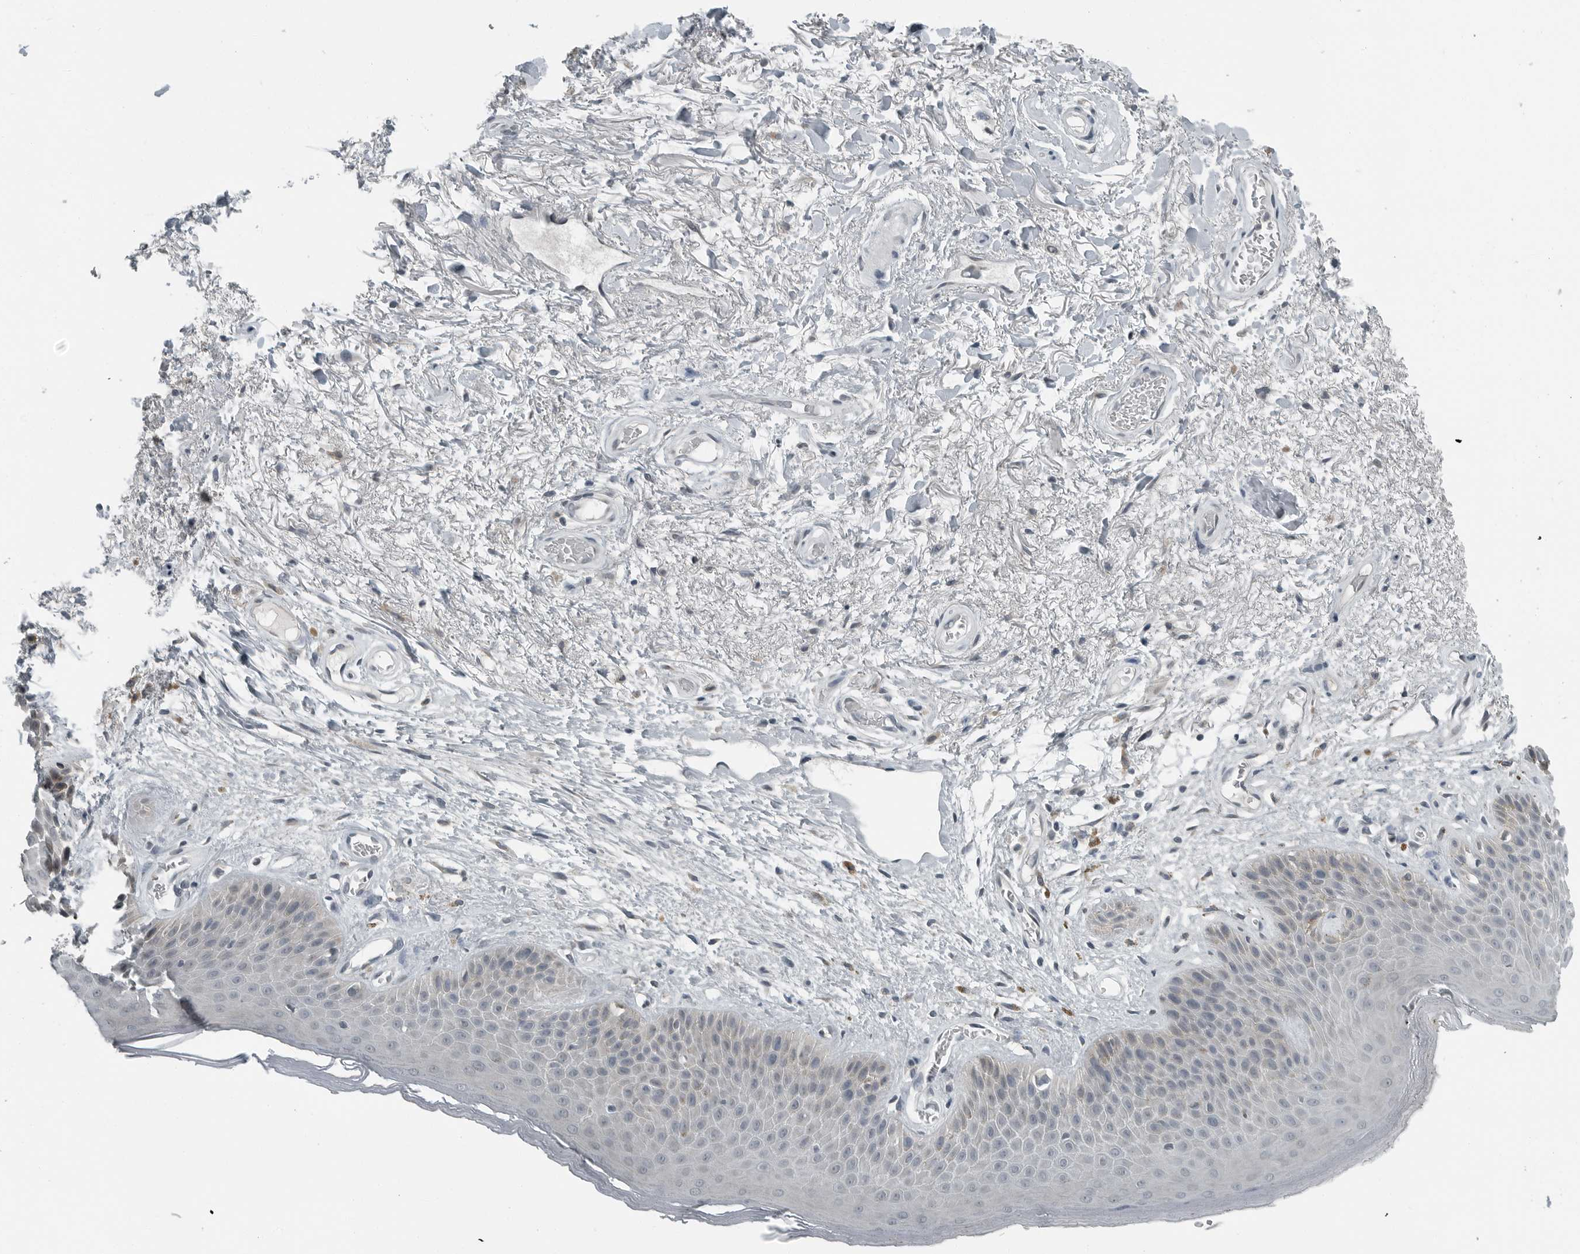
{"staining": {"intensity": "weak", "quantity": "<25%", "location": "cytoplasmic/membranous"}, "tissue": "skin", "cell_type": "Epidermal cells", "image_type": "normal", "snomed": [{"axis": "morphology", "description": "Normal tissue, NOS"}, {"axis": "topography", "description": "Anal"}], "caption": "This image is of unremarkable skin stained with immunohistochemistry (IHC) to label a protein in brown with the nuclei are counter-stained blue. There is no positivity in epidermal cells. The staining is performed using DAB brown chromogen with nuclei counter-stained in using hematoxylin.", "gene": "ENSG00000286112", "patient": {"sex": "male", "age": 74}}